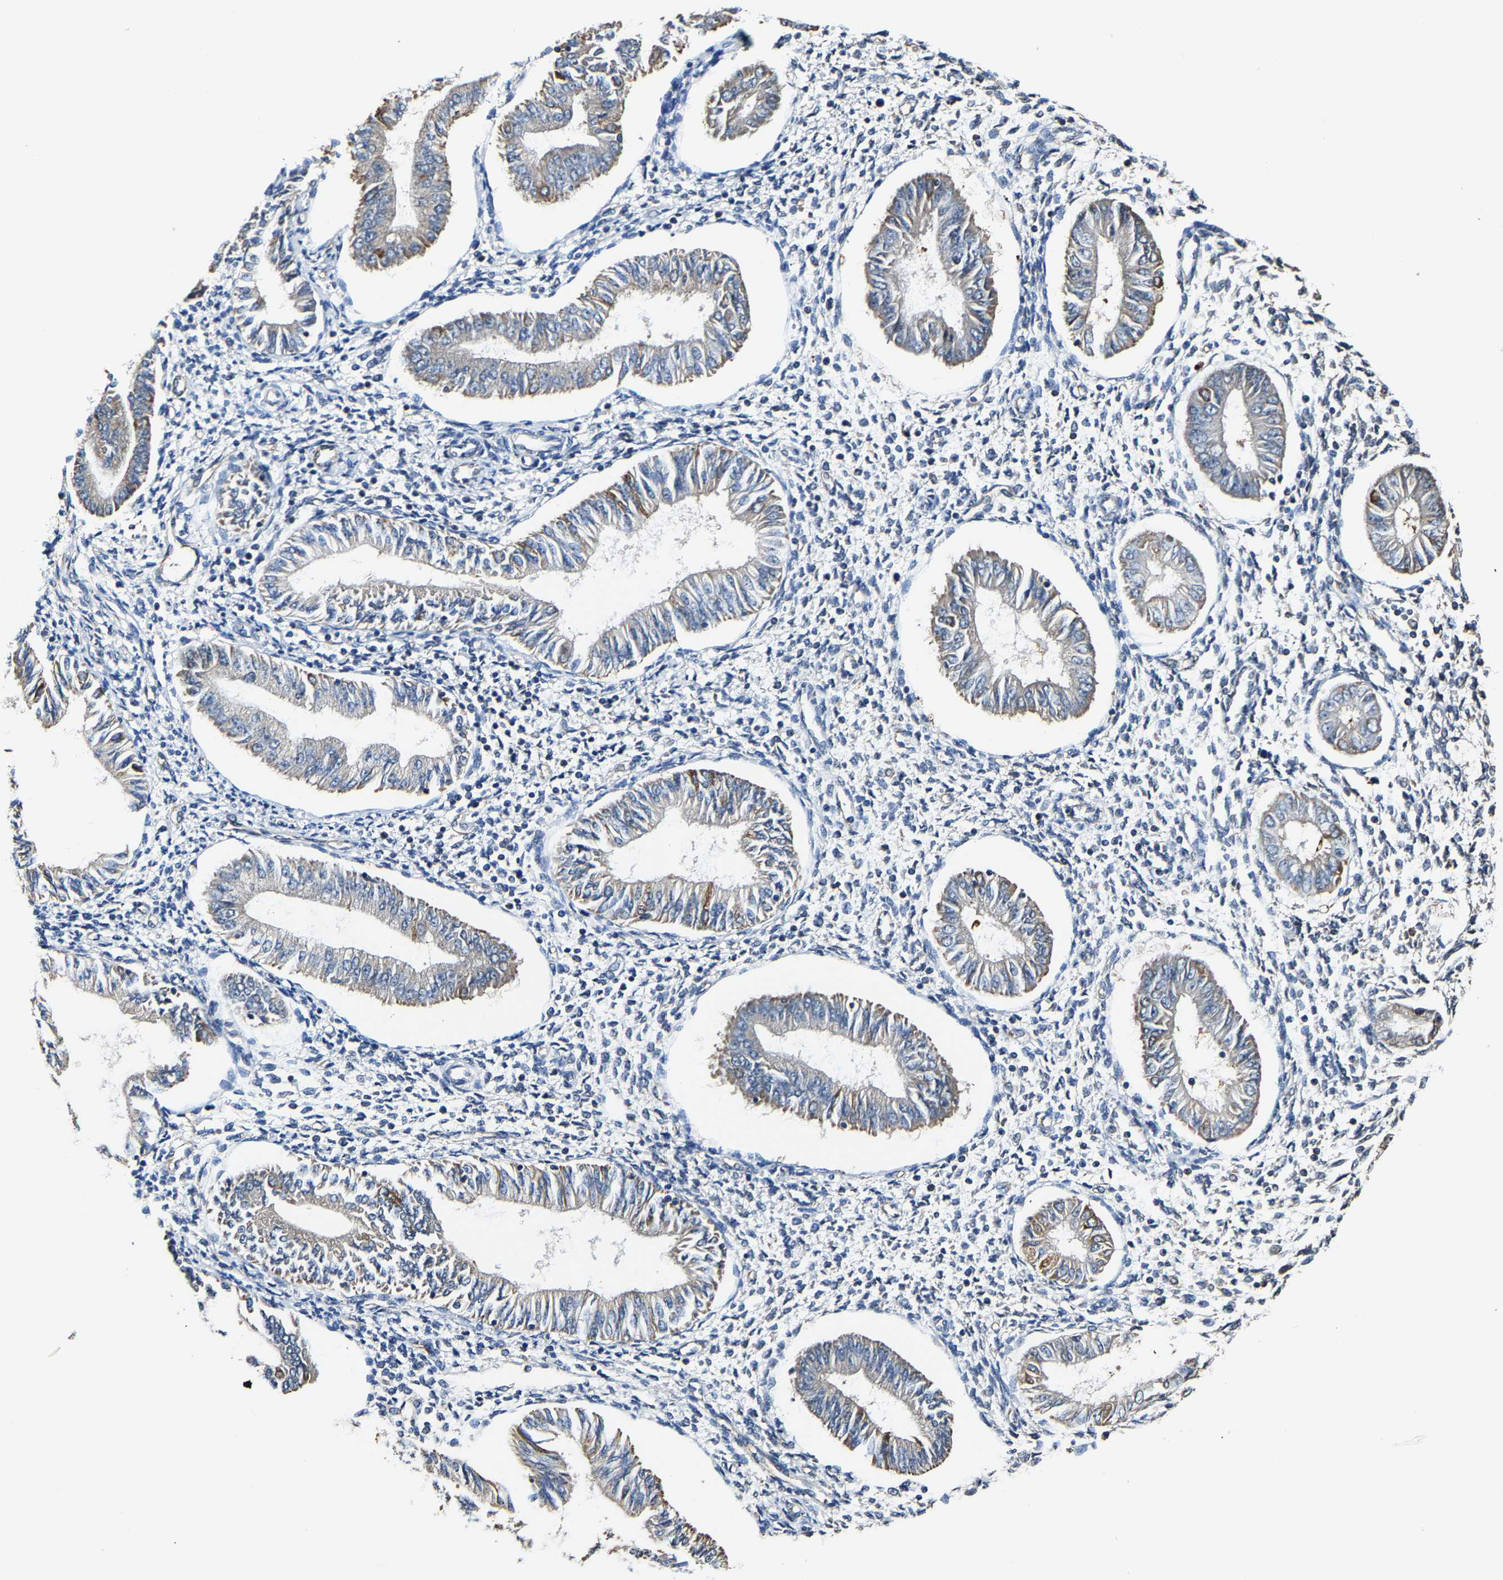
{"staining": {"intensity": "negative", "quantity": "none", "location": "none"}, "tissue": "endometrium", "cell_type": "Cells in endometrial stroma", "image_type": "normal", "snomed": [{"axis": "morphology", "description": "Normal tissue, NOS"}, {"axis": "topography", "description": "Endometrium"}], "caption": "This is an IHC histopathology image of normal human endometrium. There is no expression in cells in endometrial stroma.", "gene": "GFRA3", "patient": {"sex": "female", "age": 50}}